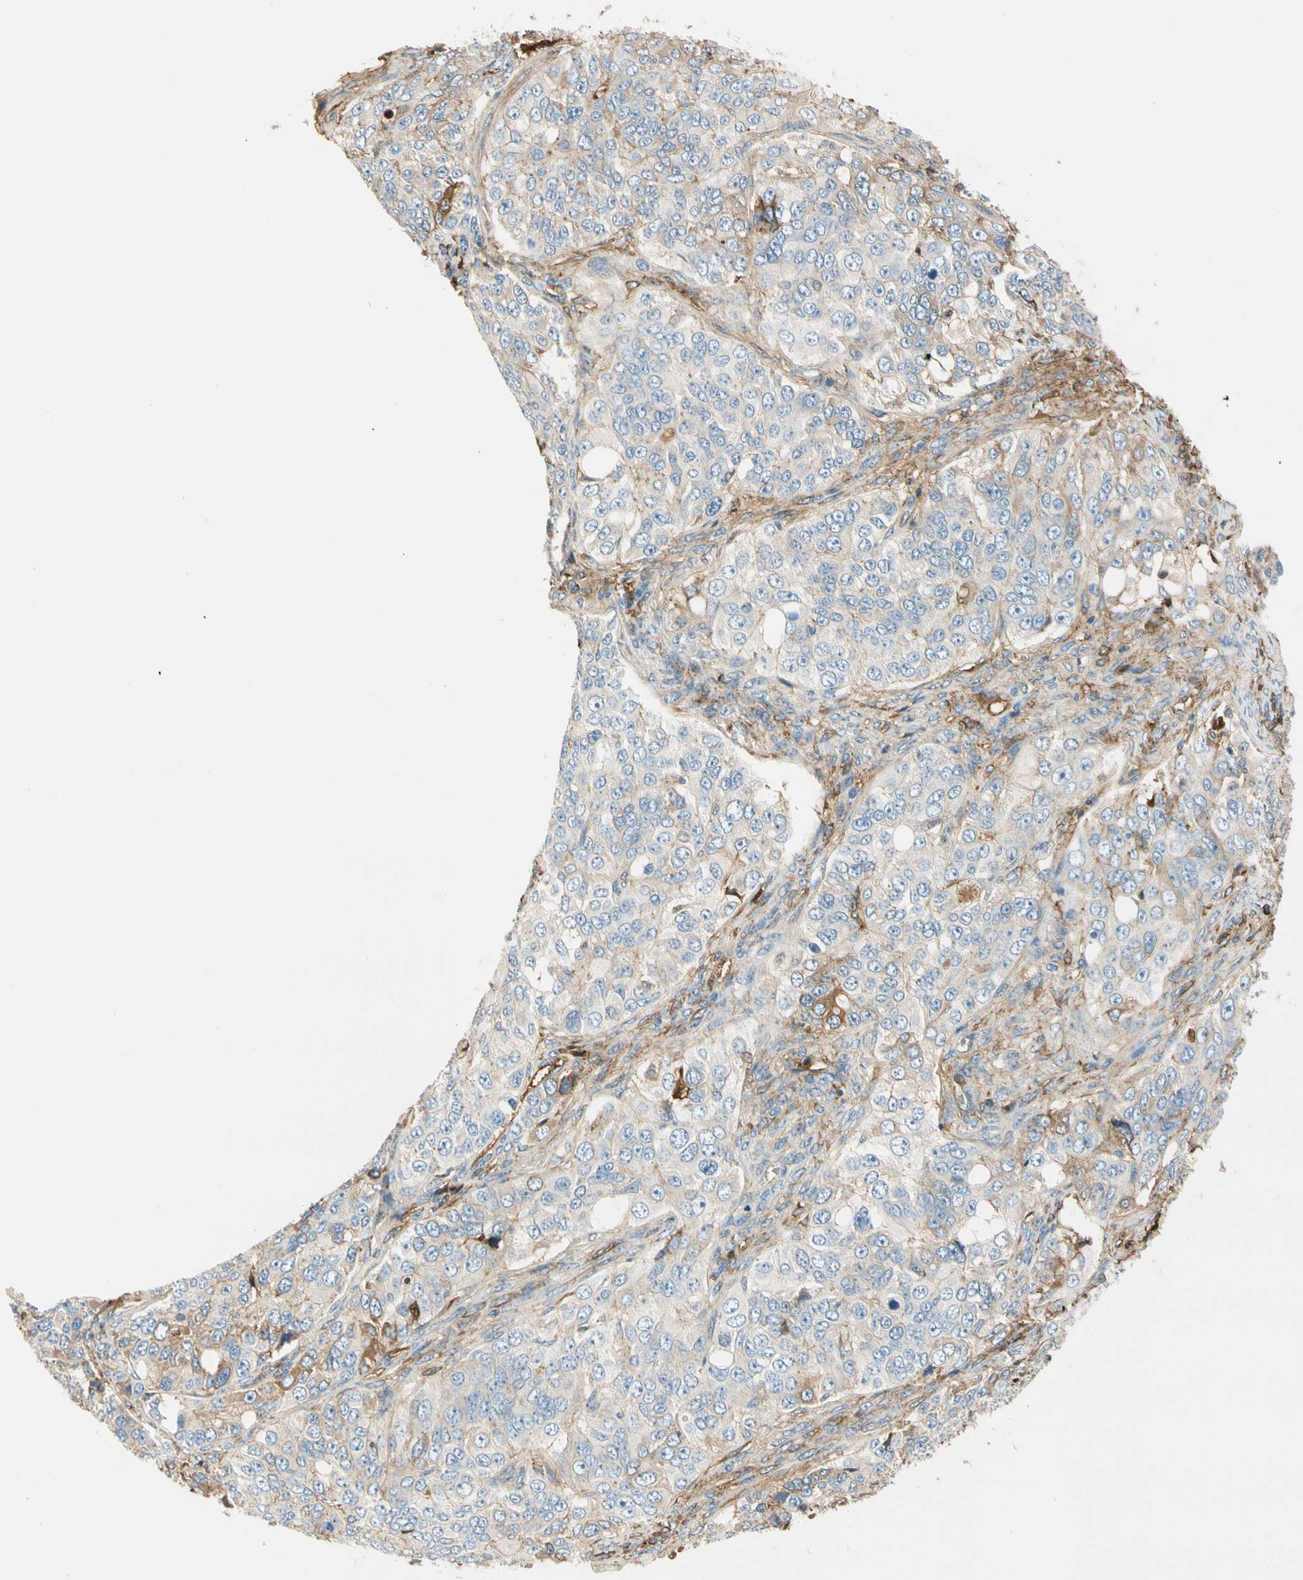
{"staining": {"intensity": "moderate", "quantity": ">75%", "location": "cytoplasmic/membranous"}, "tissue": "ovarian cancer", "cell_type": "Tumor cells", "image_type": "cancer", "snomed": [{"axis": "morphology", "description": "Carcinoma, endometroid"}, {"axis": "topography", "description": "Ovary"}], "caption": "Protein staining demonstrates moderate cytoplasmic/membranous positivity in about >75% of tumor cells in ovarian cancer (endometroid carcinoma).", "gene": "LAMB3", "patient": {"sex": "female", "age": 51}}